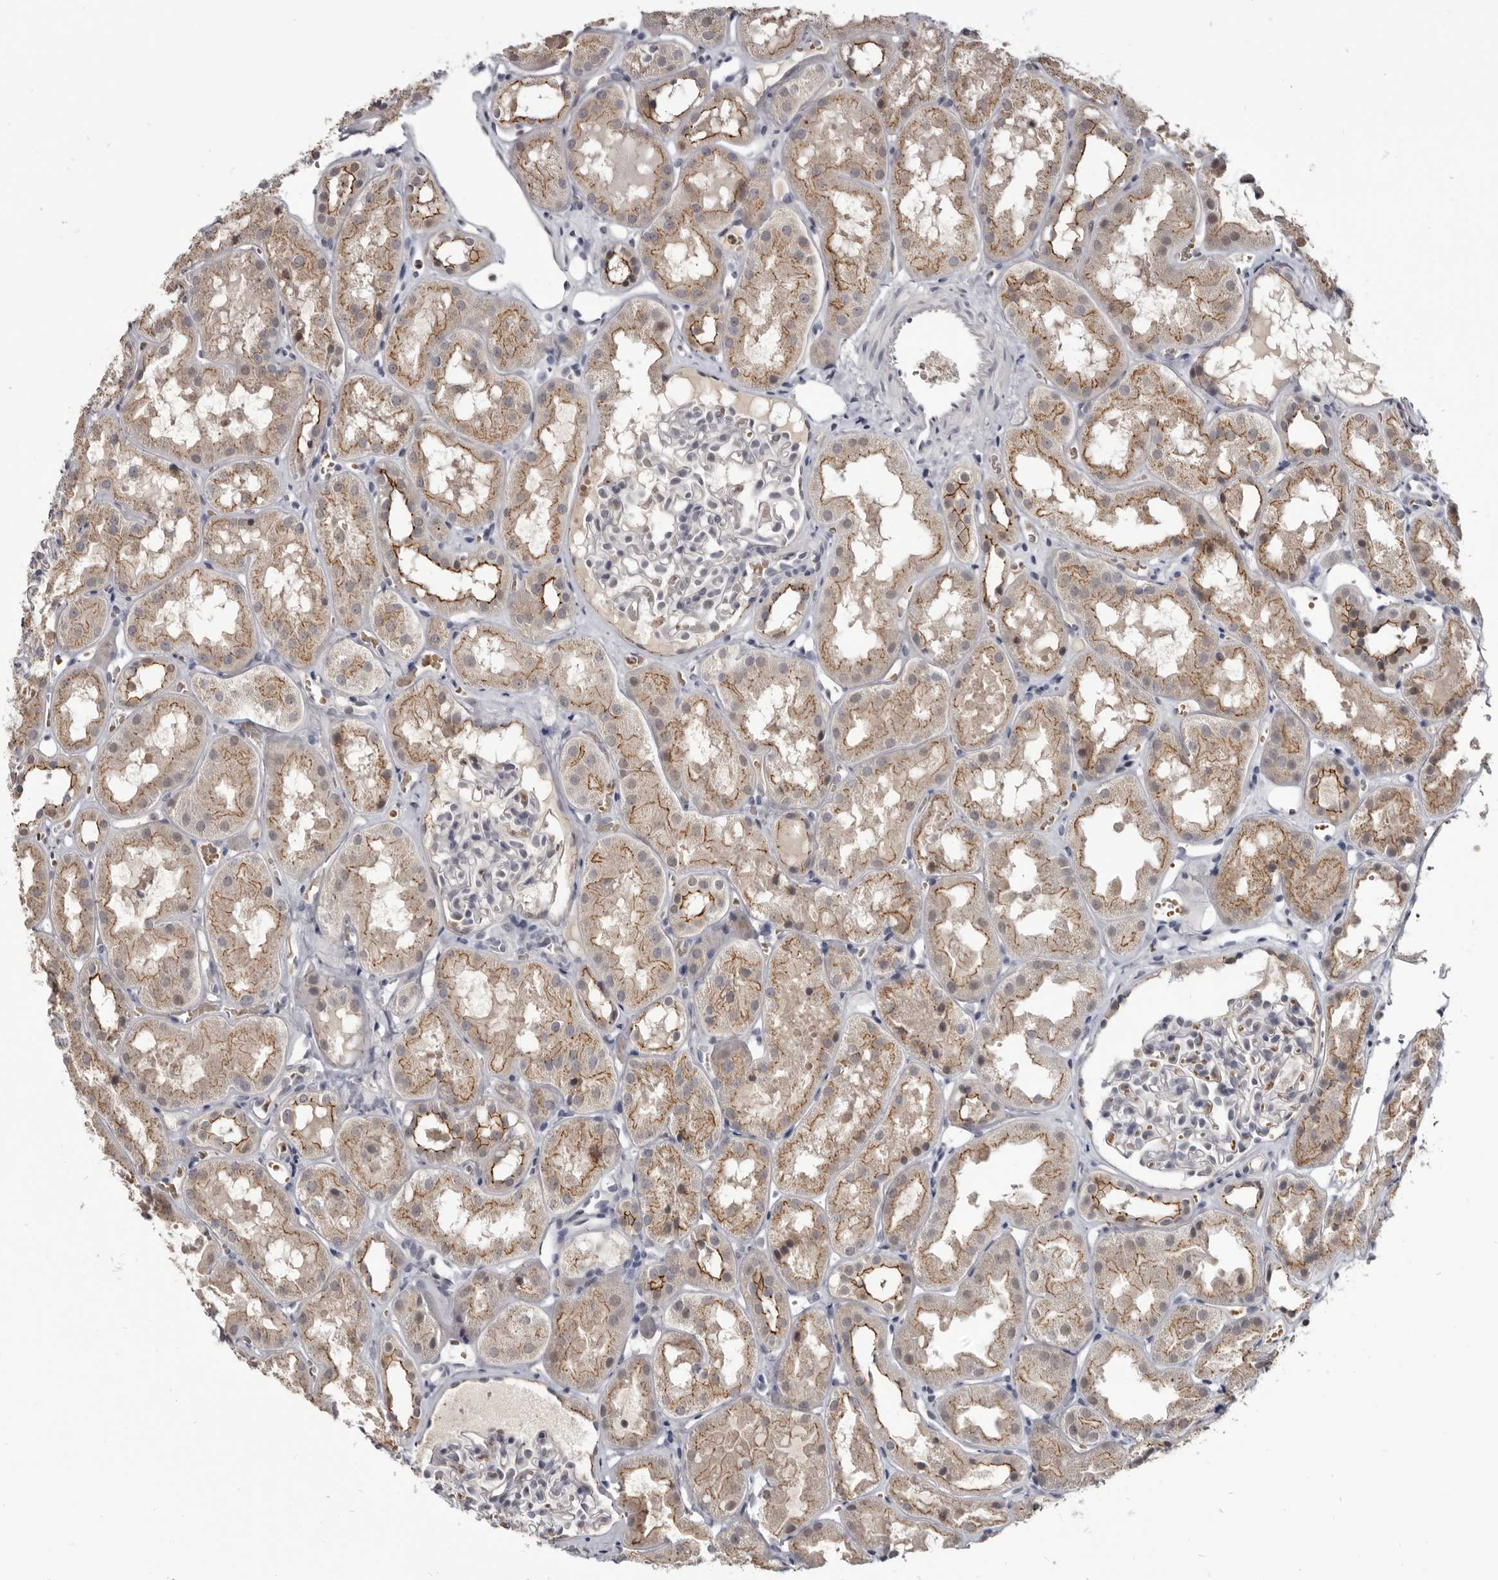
{"staining": {"intensity": "negative", "quantity": "none", "location": "none"}, "tissue": "kidney", "cell_type": "Cells in glomeruli", "image_type": "normal", "snomed": [{"axis": "morphology", "description": "Normal tissue, NOS"}, {"axis": "topography", "description": "Kidney"}], "caption": "A histopathology image of kidney stained for a protein reveals no brown staining in cells in glomeruli. (DAB (3,3'-diaminobenzidine) IHC, high magnification).", "gene": "CGN", "patient": {"sex": "male", "age": 16}}